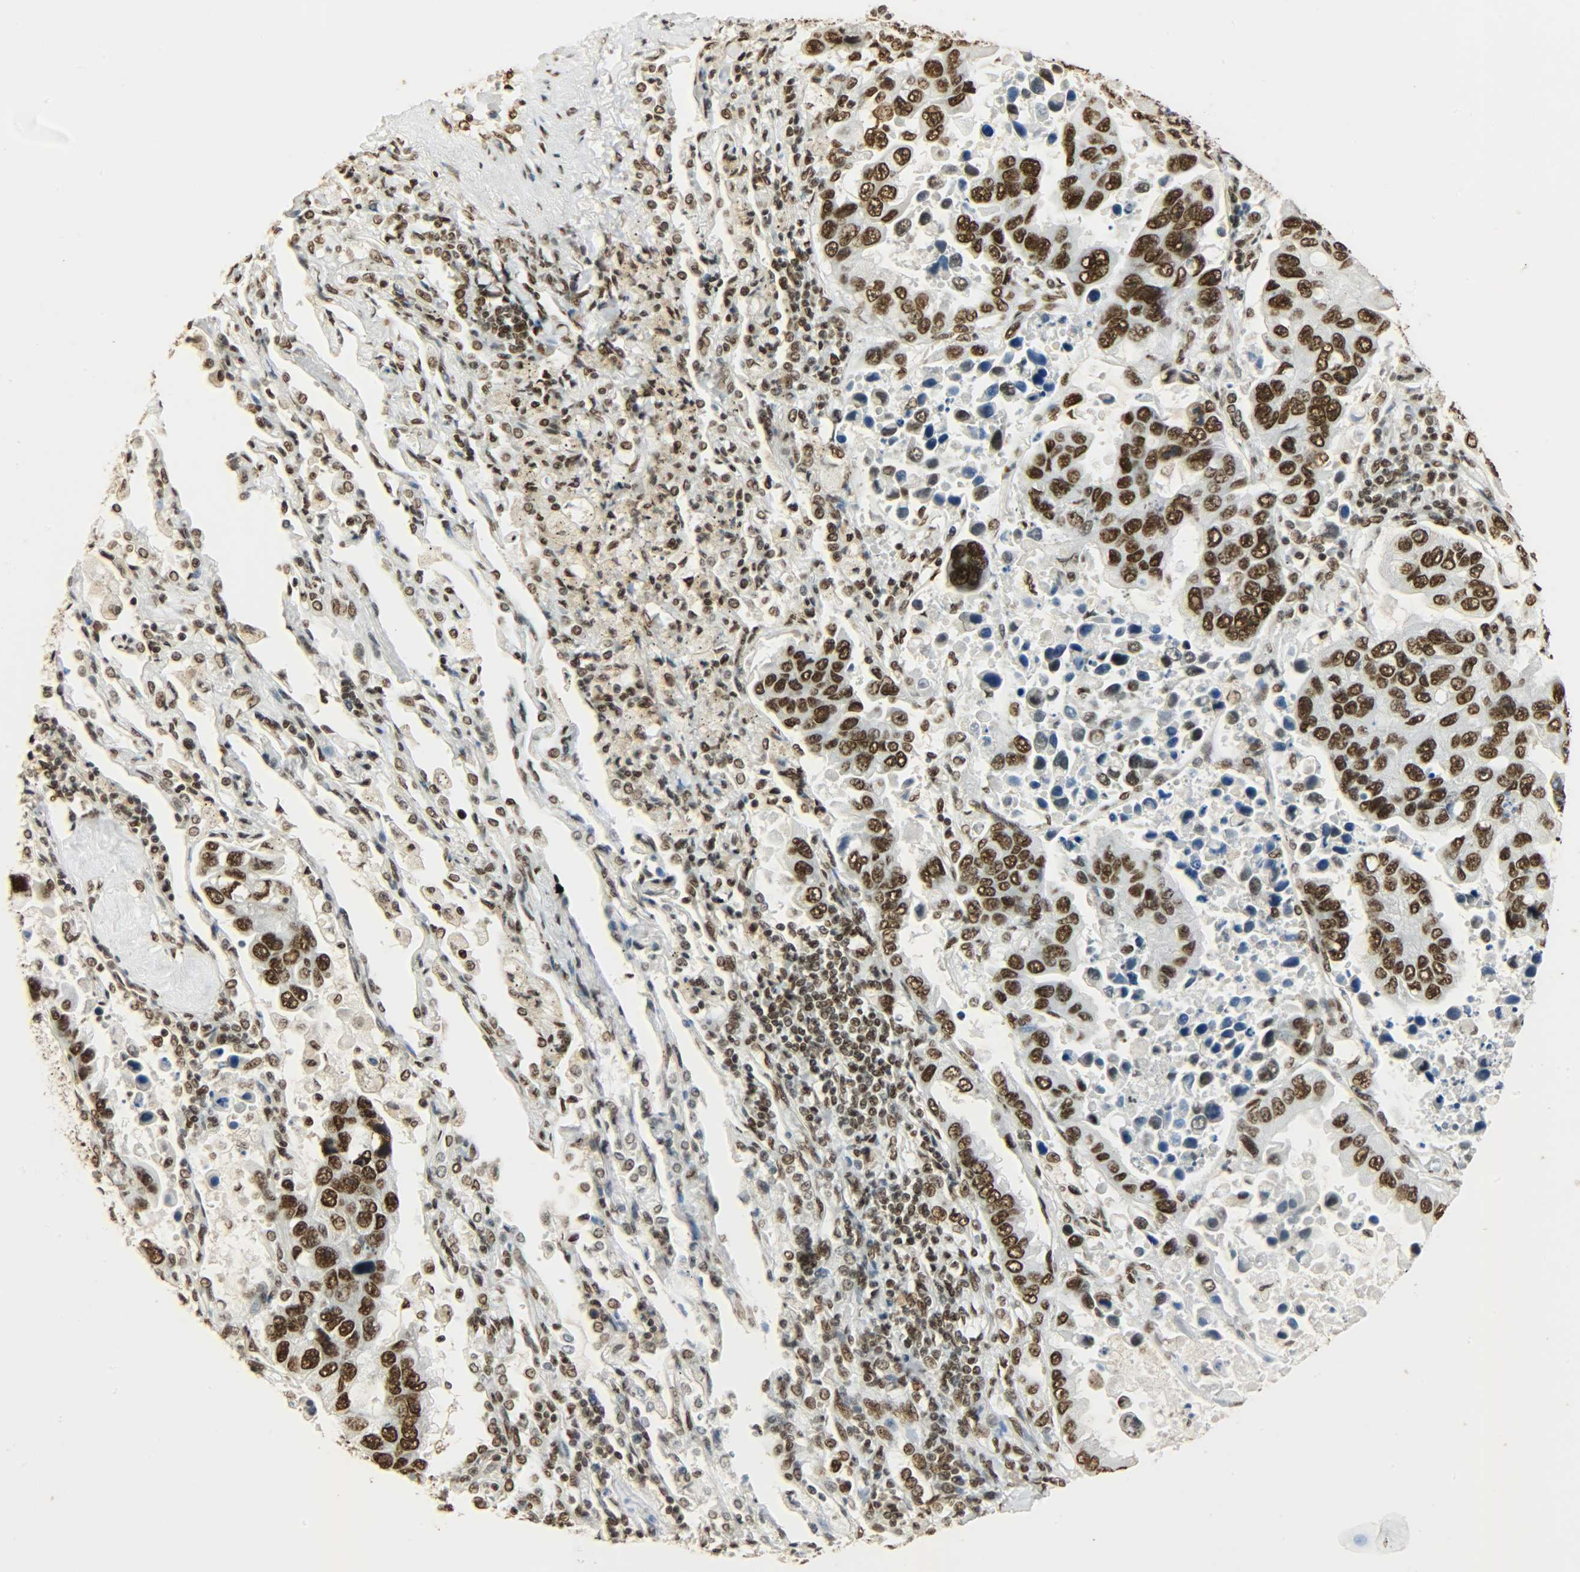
{"staining": {"intensity": "strong", "quantity": ">75%", "location": "nuclear"}, "tissue": "lung cancer", "cell_type": "Tumor cells", "image_type": "cancer", "snomed": [{"axis": "morphology", "description": "Adenocarcinoma, NOS"}, {"axis": "topography", "description": "Lung"}], "caption": "Strong nuclear protein positivity is appreciated in about >75% of tumor cells in lung adenocarcinoma. The protein is shown in brown color, while the nuclei are stained blue.", "gene": "KHDRBS1", "patient": {"sex": "male", "age": 64}}